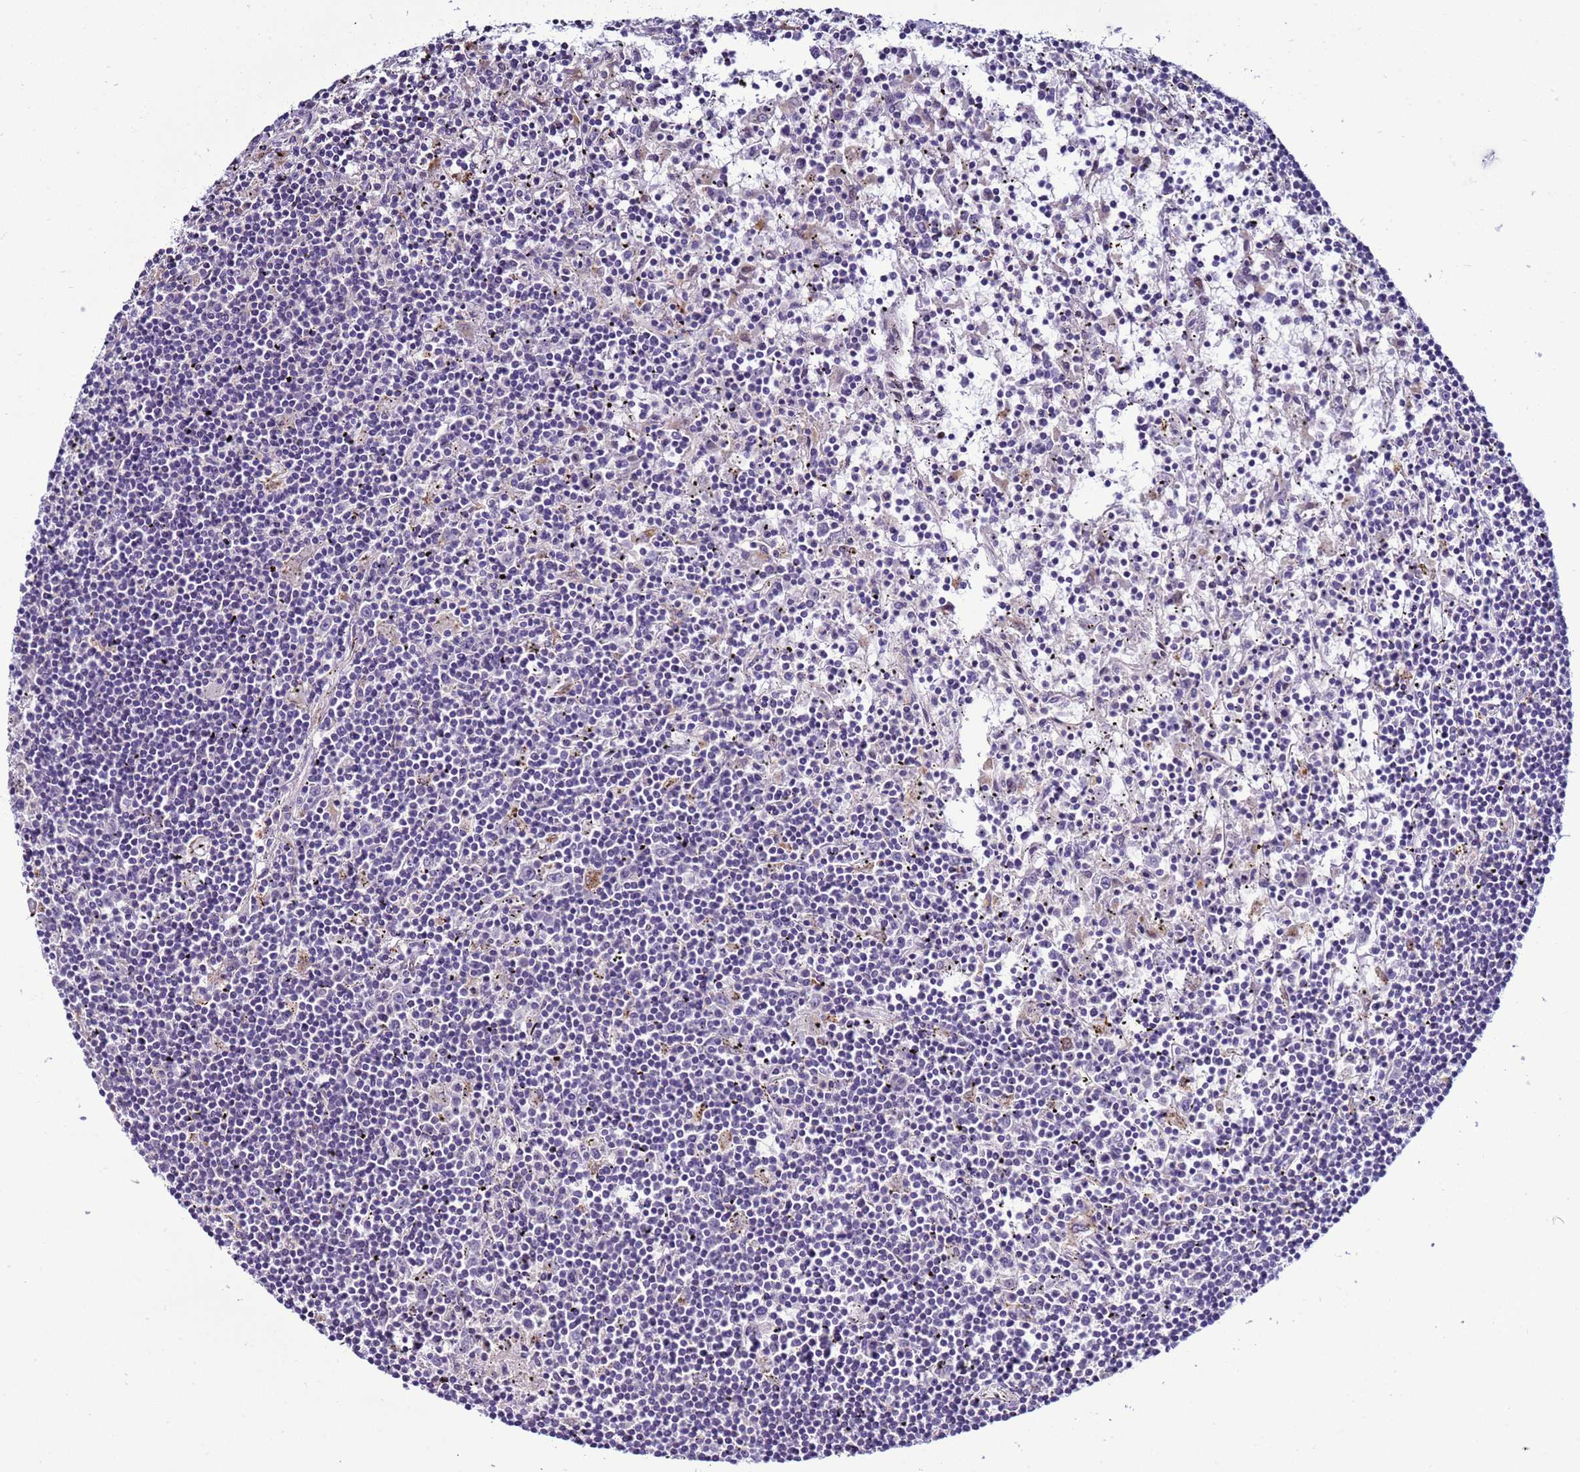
{"staining": {"intensity": "negative", "quantity": "none", "location": "none"}, "tissue": "lymphoma", "cell_type": "Tumor cells", "image_type": "cancer", "snomed": [{"axis": "morphology", "description": "Malignant lymphoma, non-Hodgkin's type, Low grade"}, {"axis": "topography", "description": "Spleen"}], "caption": "There is no significant expression in tumor cells of lymphoma.", "gene": "NAT2", "patient": {"sex": "male", "age": 76}}